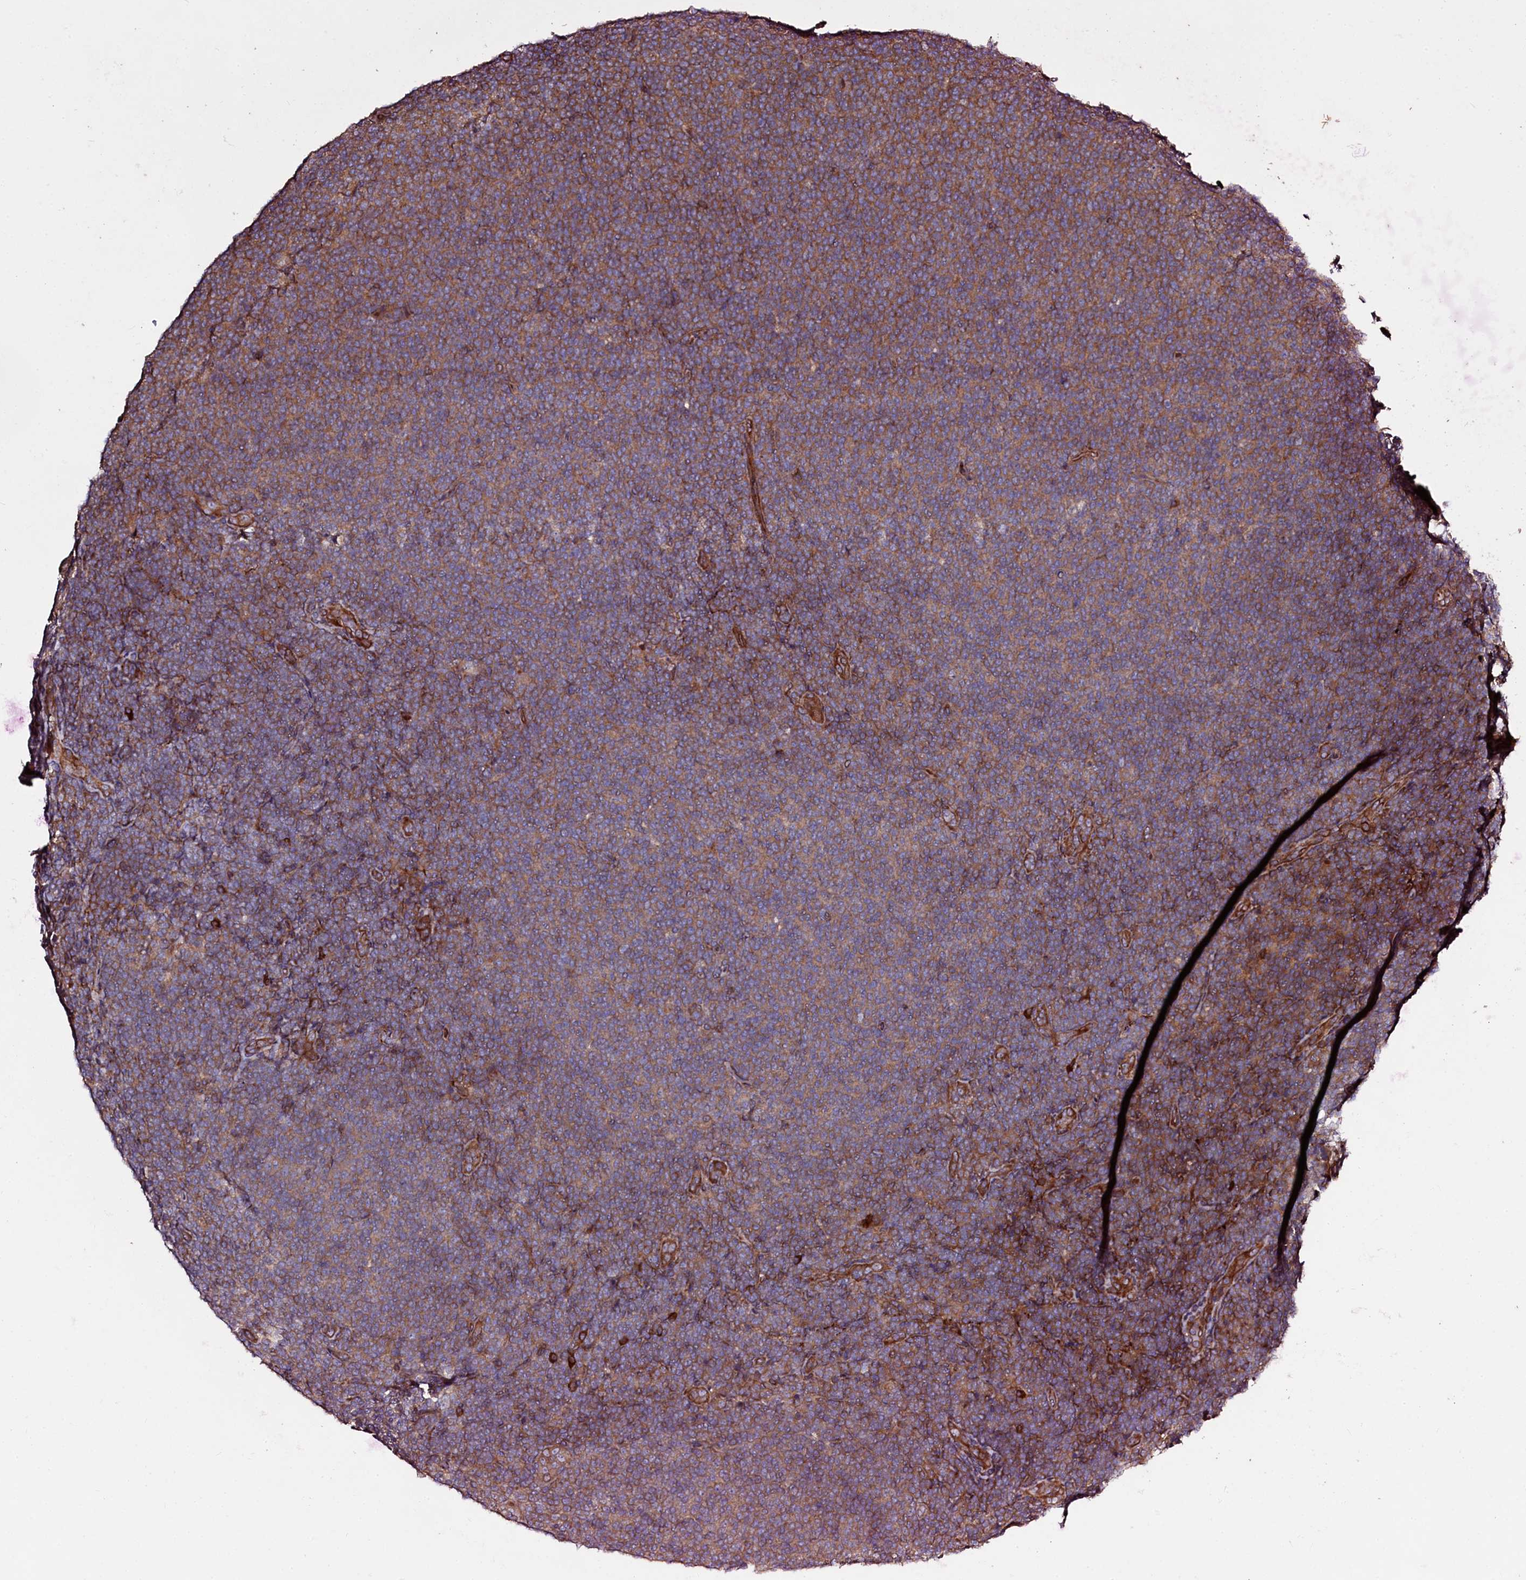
{"staining": {"intensity": "moderate", "quantity": ">75%", "location": "cytoplasmic/membranous"}, "tissue": "lymphoma", "cell_type": "Tumor cells", "image_type": "cancer", "snomed": [{"axis": "morphology", "description": "Malignant lymphoma, non-Hodgkin's type, Low grade"}, {"axis": "topography", "description": "Lymph node"}], "caption": "Moderate cytoplasmic/membranous expression for a protein is present in approximately >75% of tumor cells of malignant lymphoma, non-Hodgkin's type (low-grade) using IHC.", "gene": "USPL1", "patient": {"sex": "male", "age": 66}}